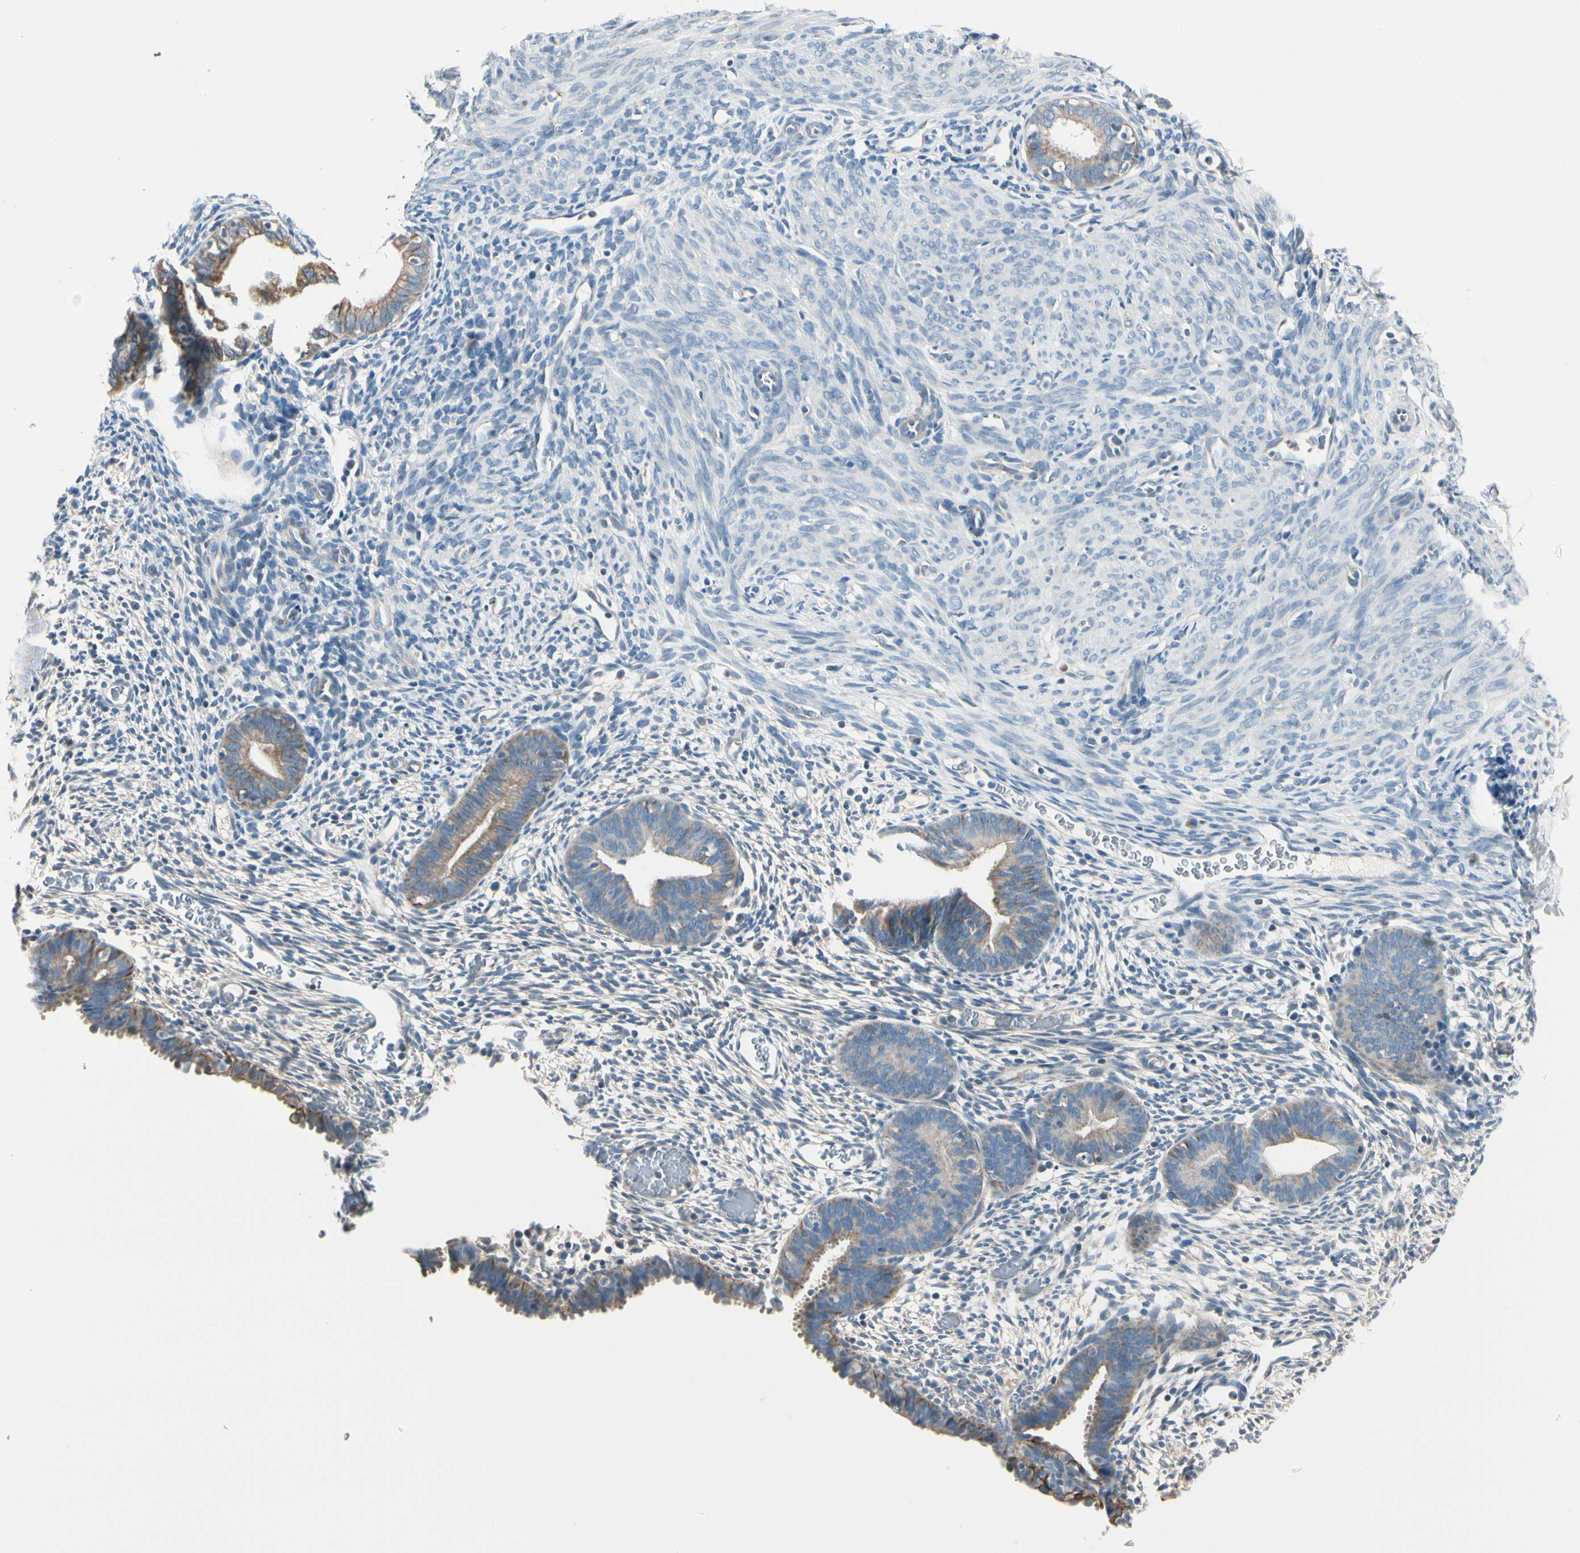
{"staining": {"intensity": "negative", "quantity": "none", "location": "none"}, "tissue": "endometrium", "cell_type": "Cells in endometrial stroma", "image_type": "normal", "snomed": [{"axis": "morphology", "description": "Normal tissue, NOS"}, {"axis": "morphology", "description": "Atrophy, NOS"}, {"axis": "topography", "description": "Uterus"}, {"axis": "topography", "description": "Endometrium"}], "caption": "Protein analysis of benign endometrium exhibits no significant expression in cells in endometrial stroma. (DAB (3,3'-diaminobenzidine) immunohistochemistry (IHC), high magnification).", "gene": "DUSP12", "patient": {"sex": "female", "age": 68}}